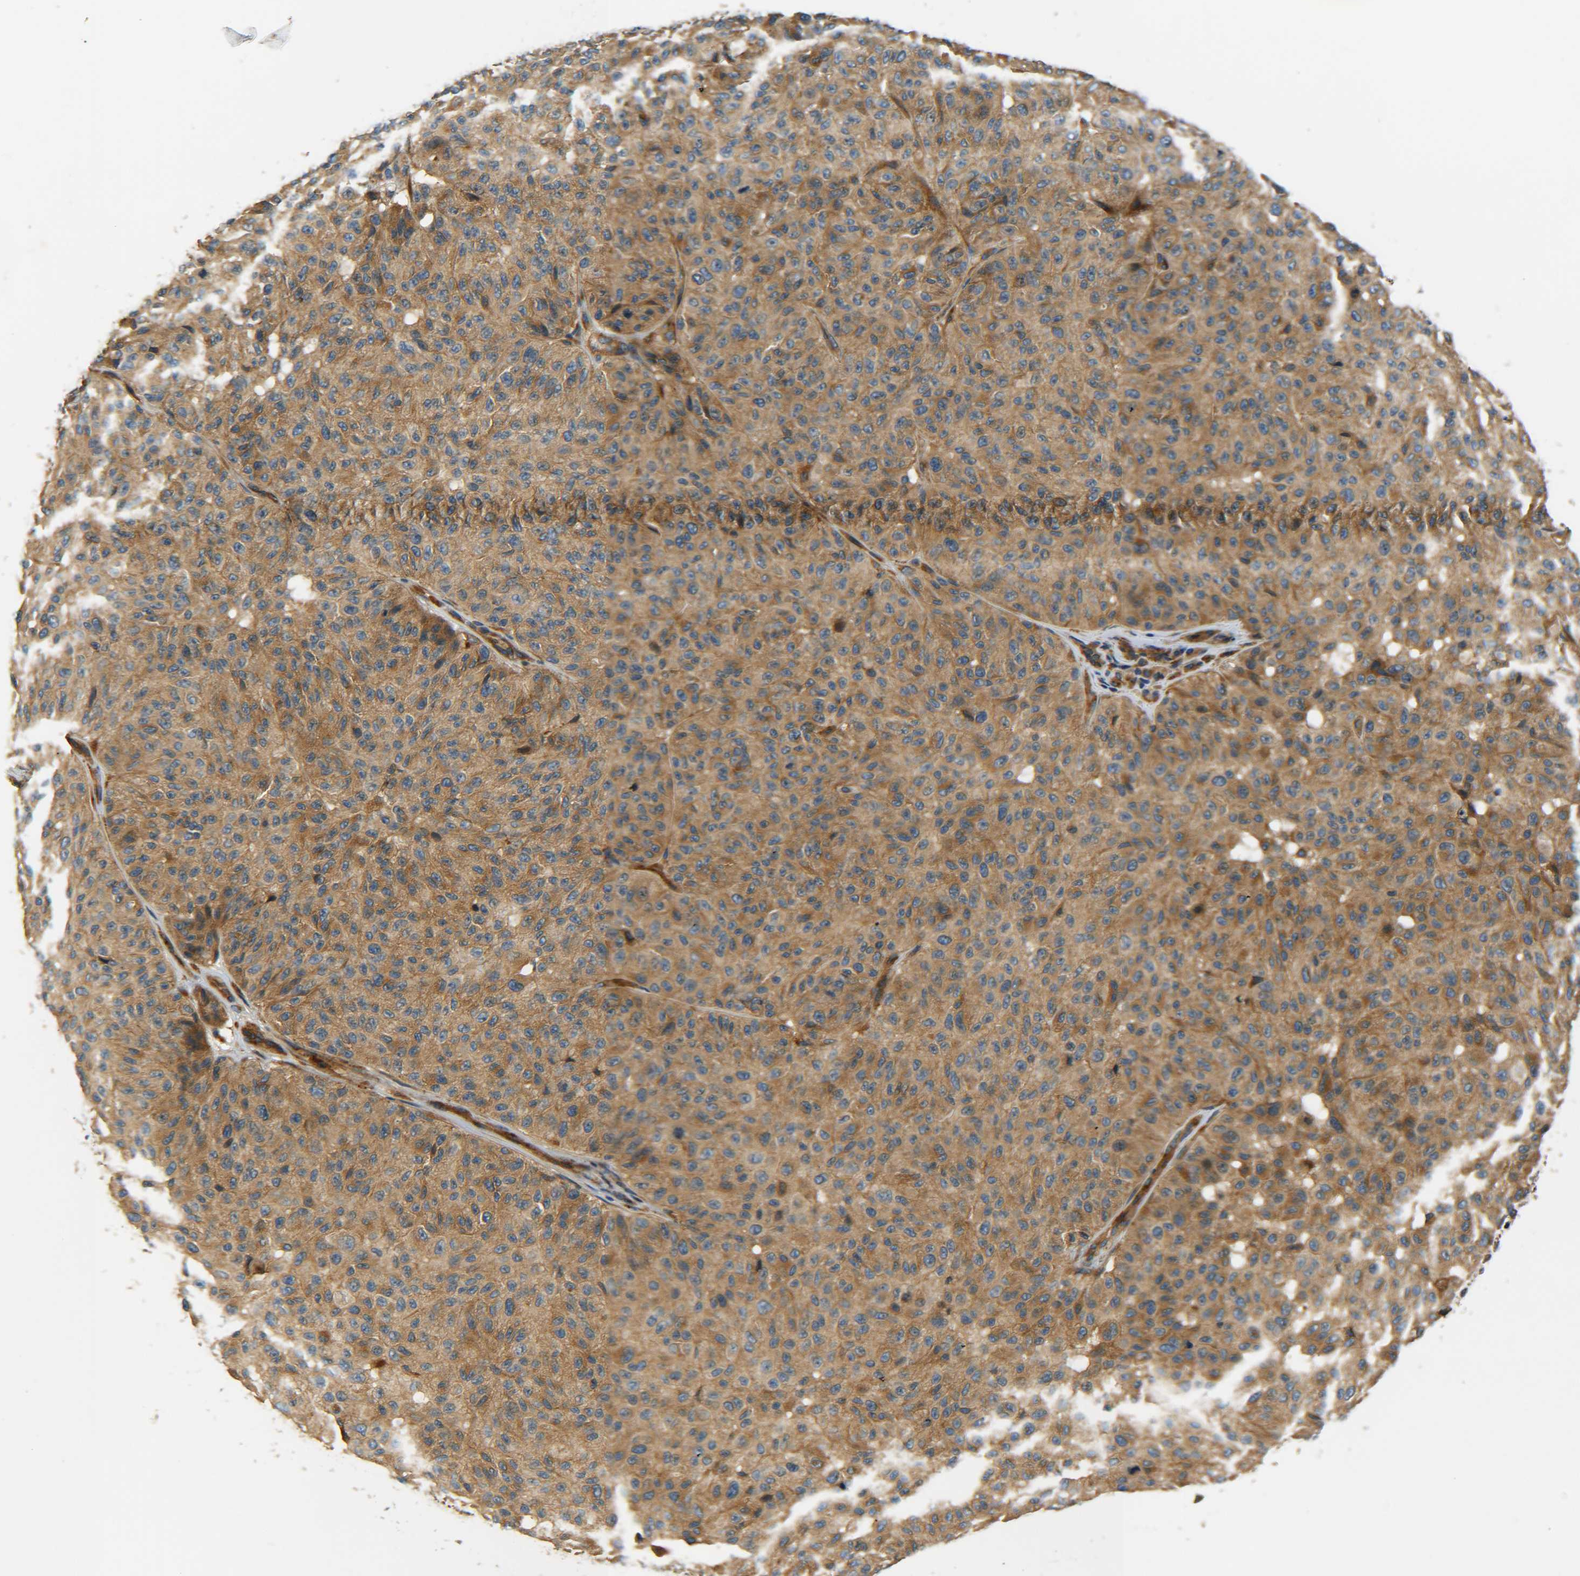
{"staining": {"intensity": "moderate", "quantity": ">75%", "location": "cytoplasmic/membranous"}, "tissue": "melanoma", "cell_type": "Tumor cells", "image_type": "cancer", "snomed": [{"axis": "morphology", "description": "Malignant melanoma, NOS"}, {"axis": "topography", "description": "Skin"}], "caption": "Malignant melanoma stained with immunohistochemistry (IHC) demonstrates moderate cytoplasmic/membranous positivity in approximately >75% of tumor cells.", "gene": "LRCH3", "patient": {"sex": "female", "age": 46}}